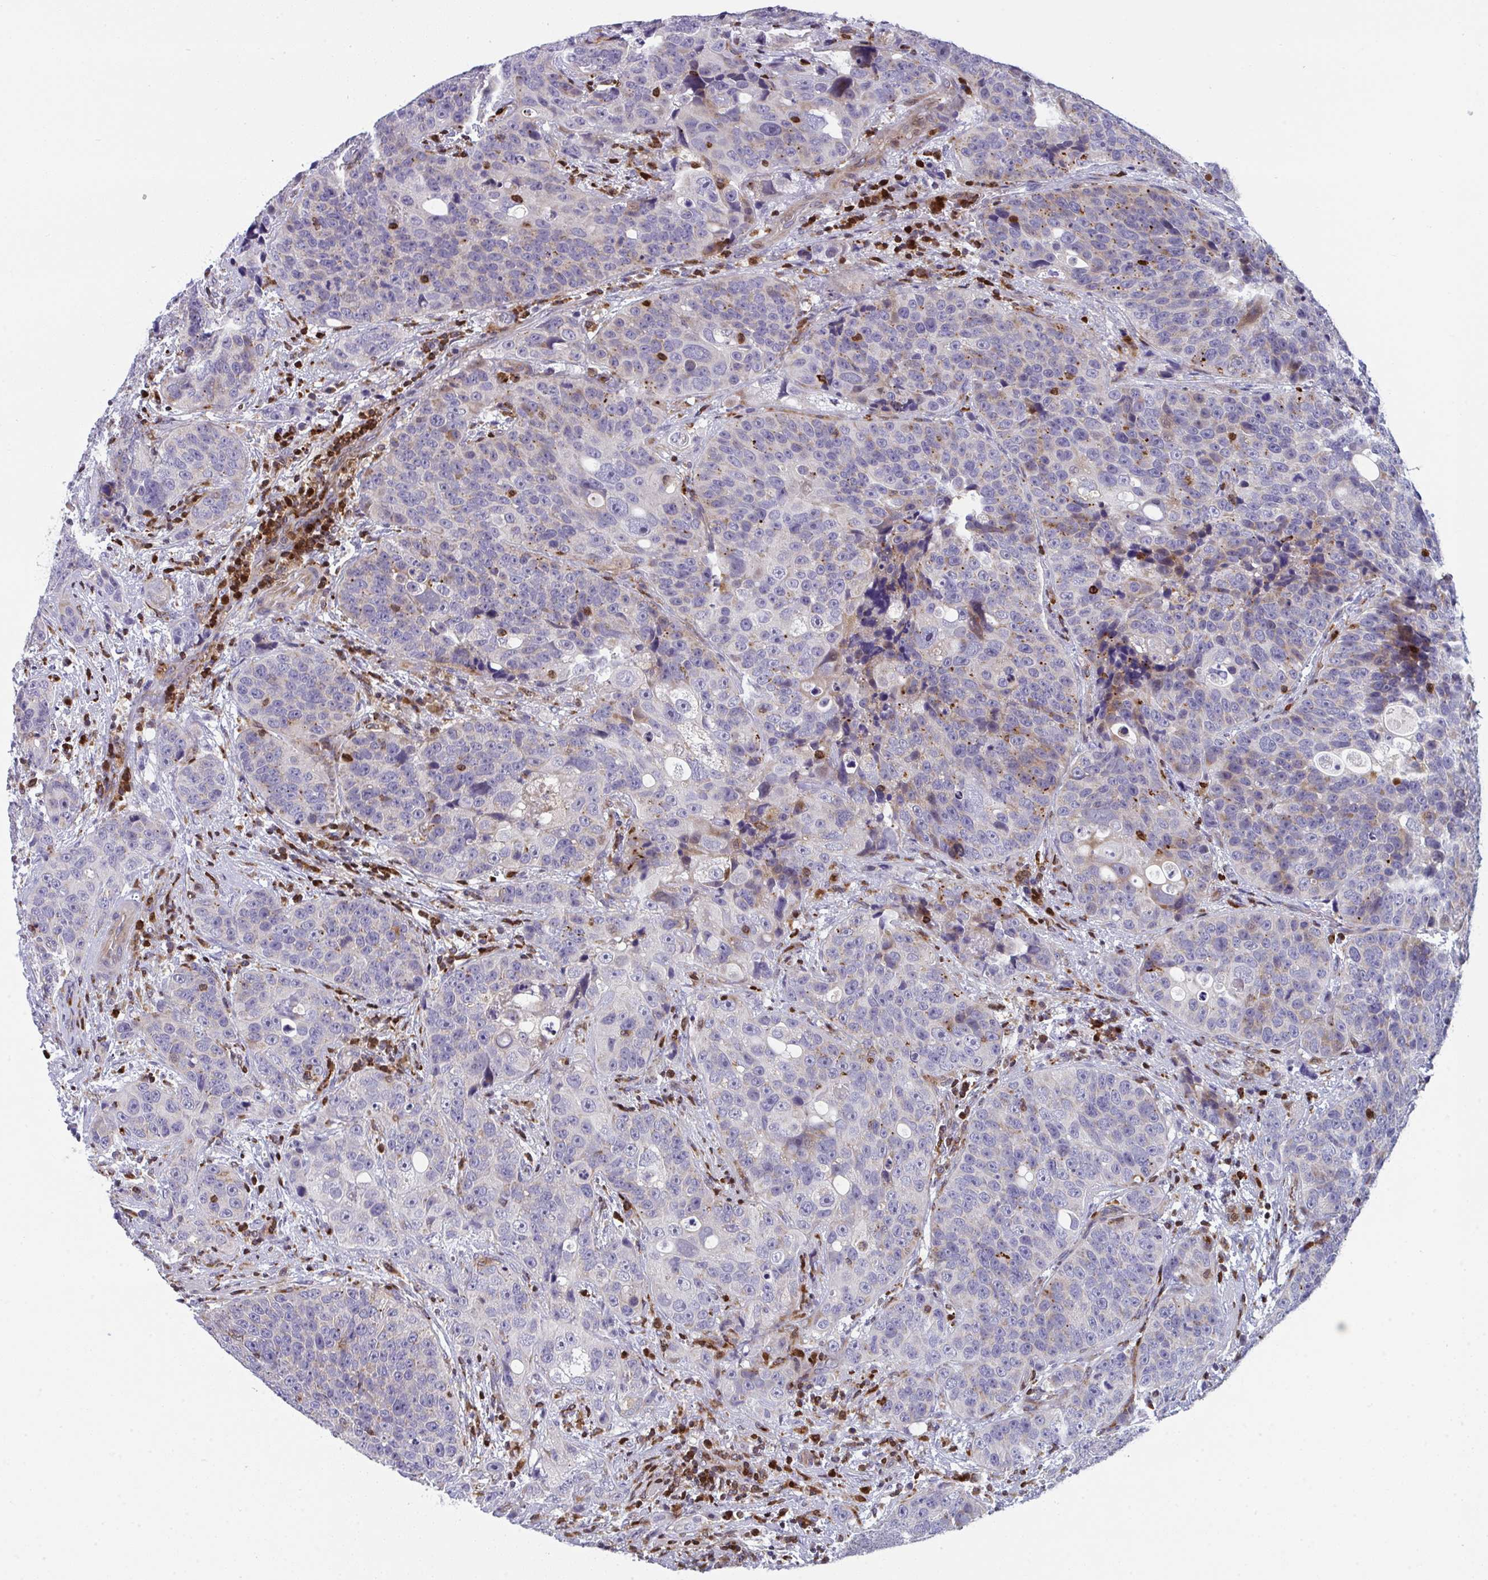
{"staining": {"intensity": "moderate", "quantity": "<25%", "location": "cytoplasmic/membranous"}, "tissue": "urothelial cancer", "cell_type": "Tumor cells", "image_type": "cancer", "snomed": [{"axis": "morphology", "description": "Urothelial carcinoma, NOS"}, {"axis": "topography", "description": "Urinary bladder"}], "caption": "An IHC micrograph of neoplastic tissue is shown. Protein staining in brown highlights moderate cytoplasmic/membranous positivity in transitional cell carcinoma within tumor cells.", "gene": "AOC2", "patient": {"sex": "male", "age": 52}}